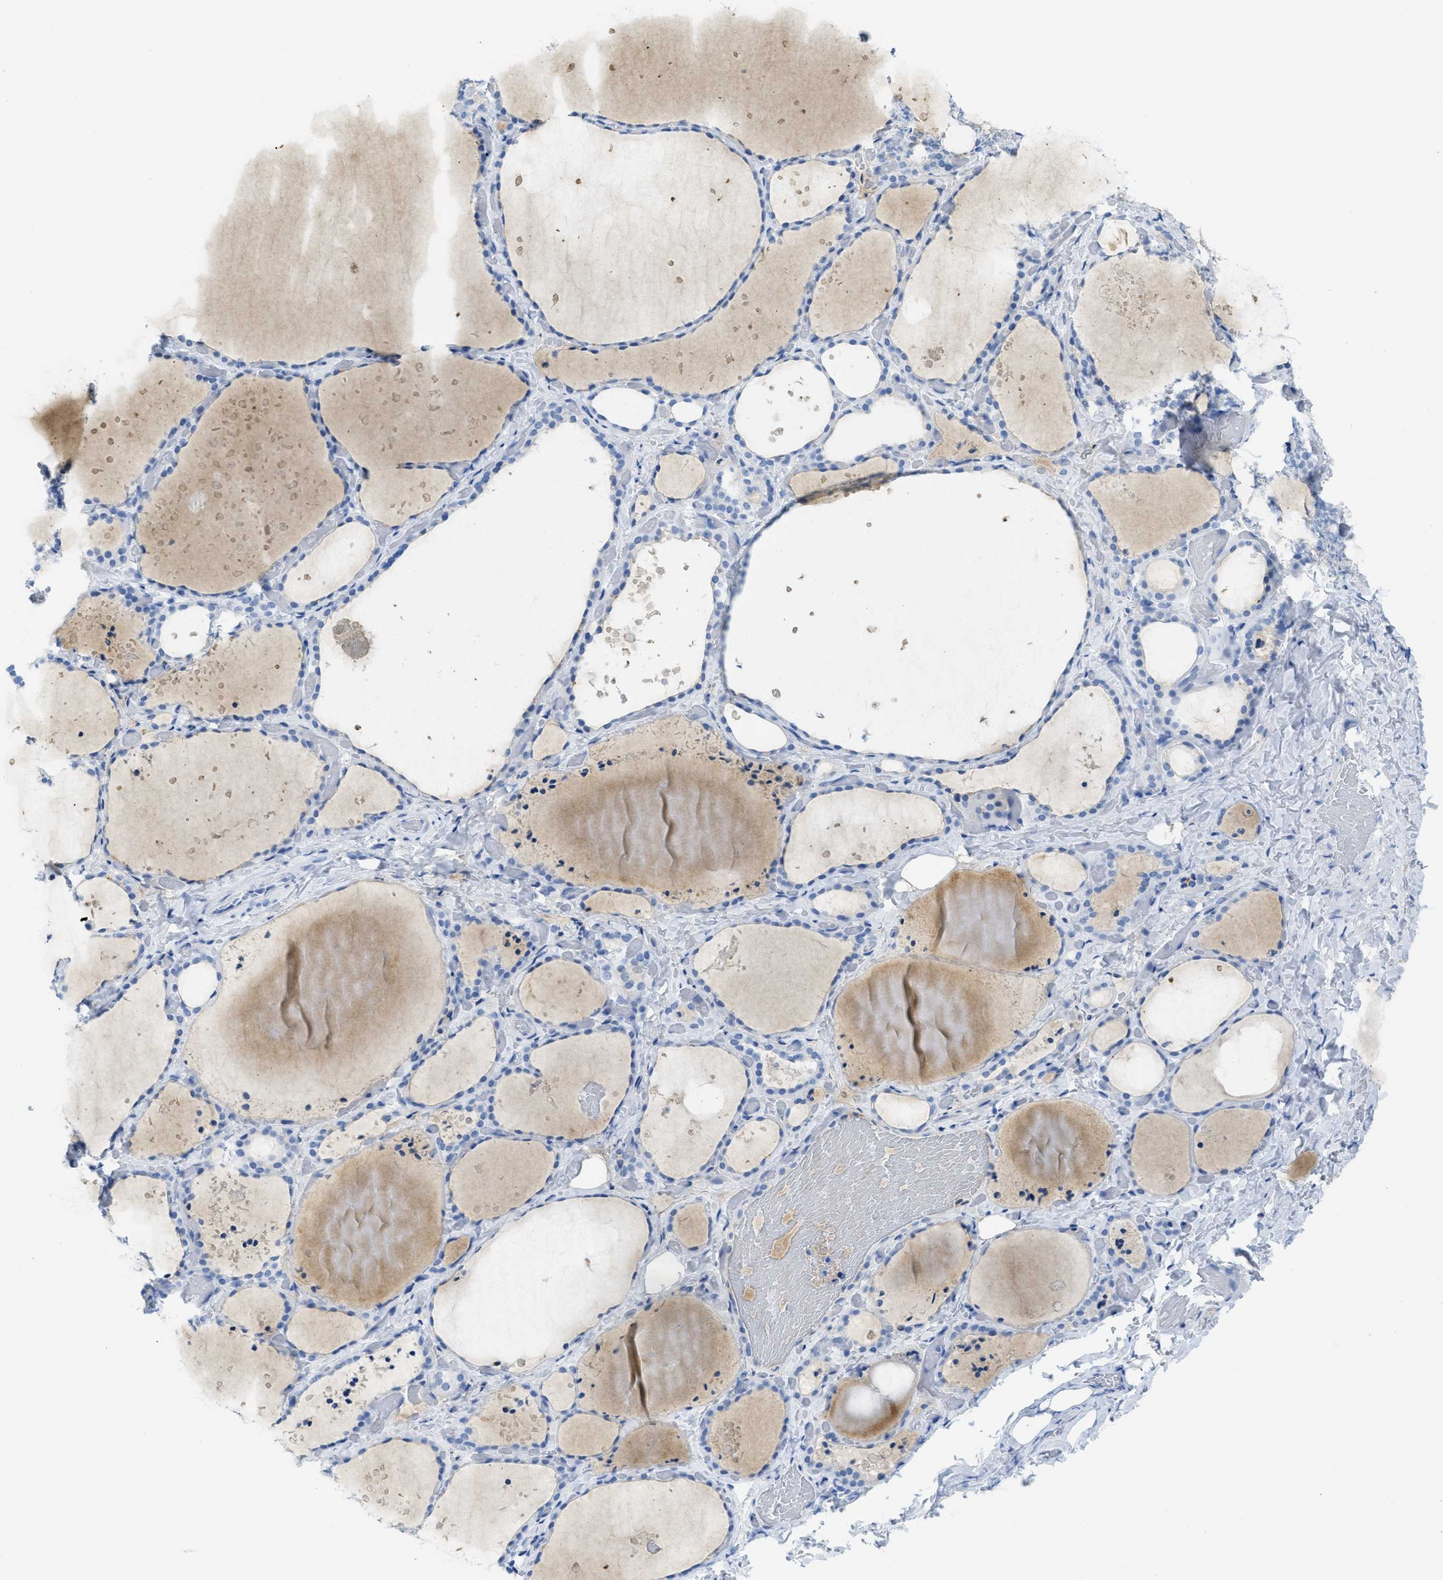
{"staining": {"intensity": "negative", "quantity": "none", "location": "none"}, "tissue": "thyroid gland", "cell_type": "Glandular cells", "image_type": "normal", "snomed": [{"axis": "morphology", "description": "Normal tissue, NOS"}, {"axis": "topography", "description": "Thyroid gland"}], "caption": "The photomicrograph shows no significant positivity in glandular cells of thyroid gland. (DAB (3,3'-diaminobenzidine) immunohistochemistry, high magnification).", "gene": "WDR4", "patient": {"sex": "female", "age": 44}}